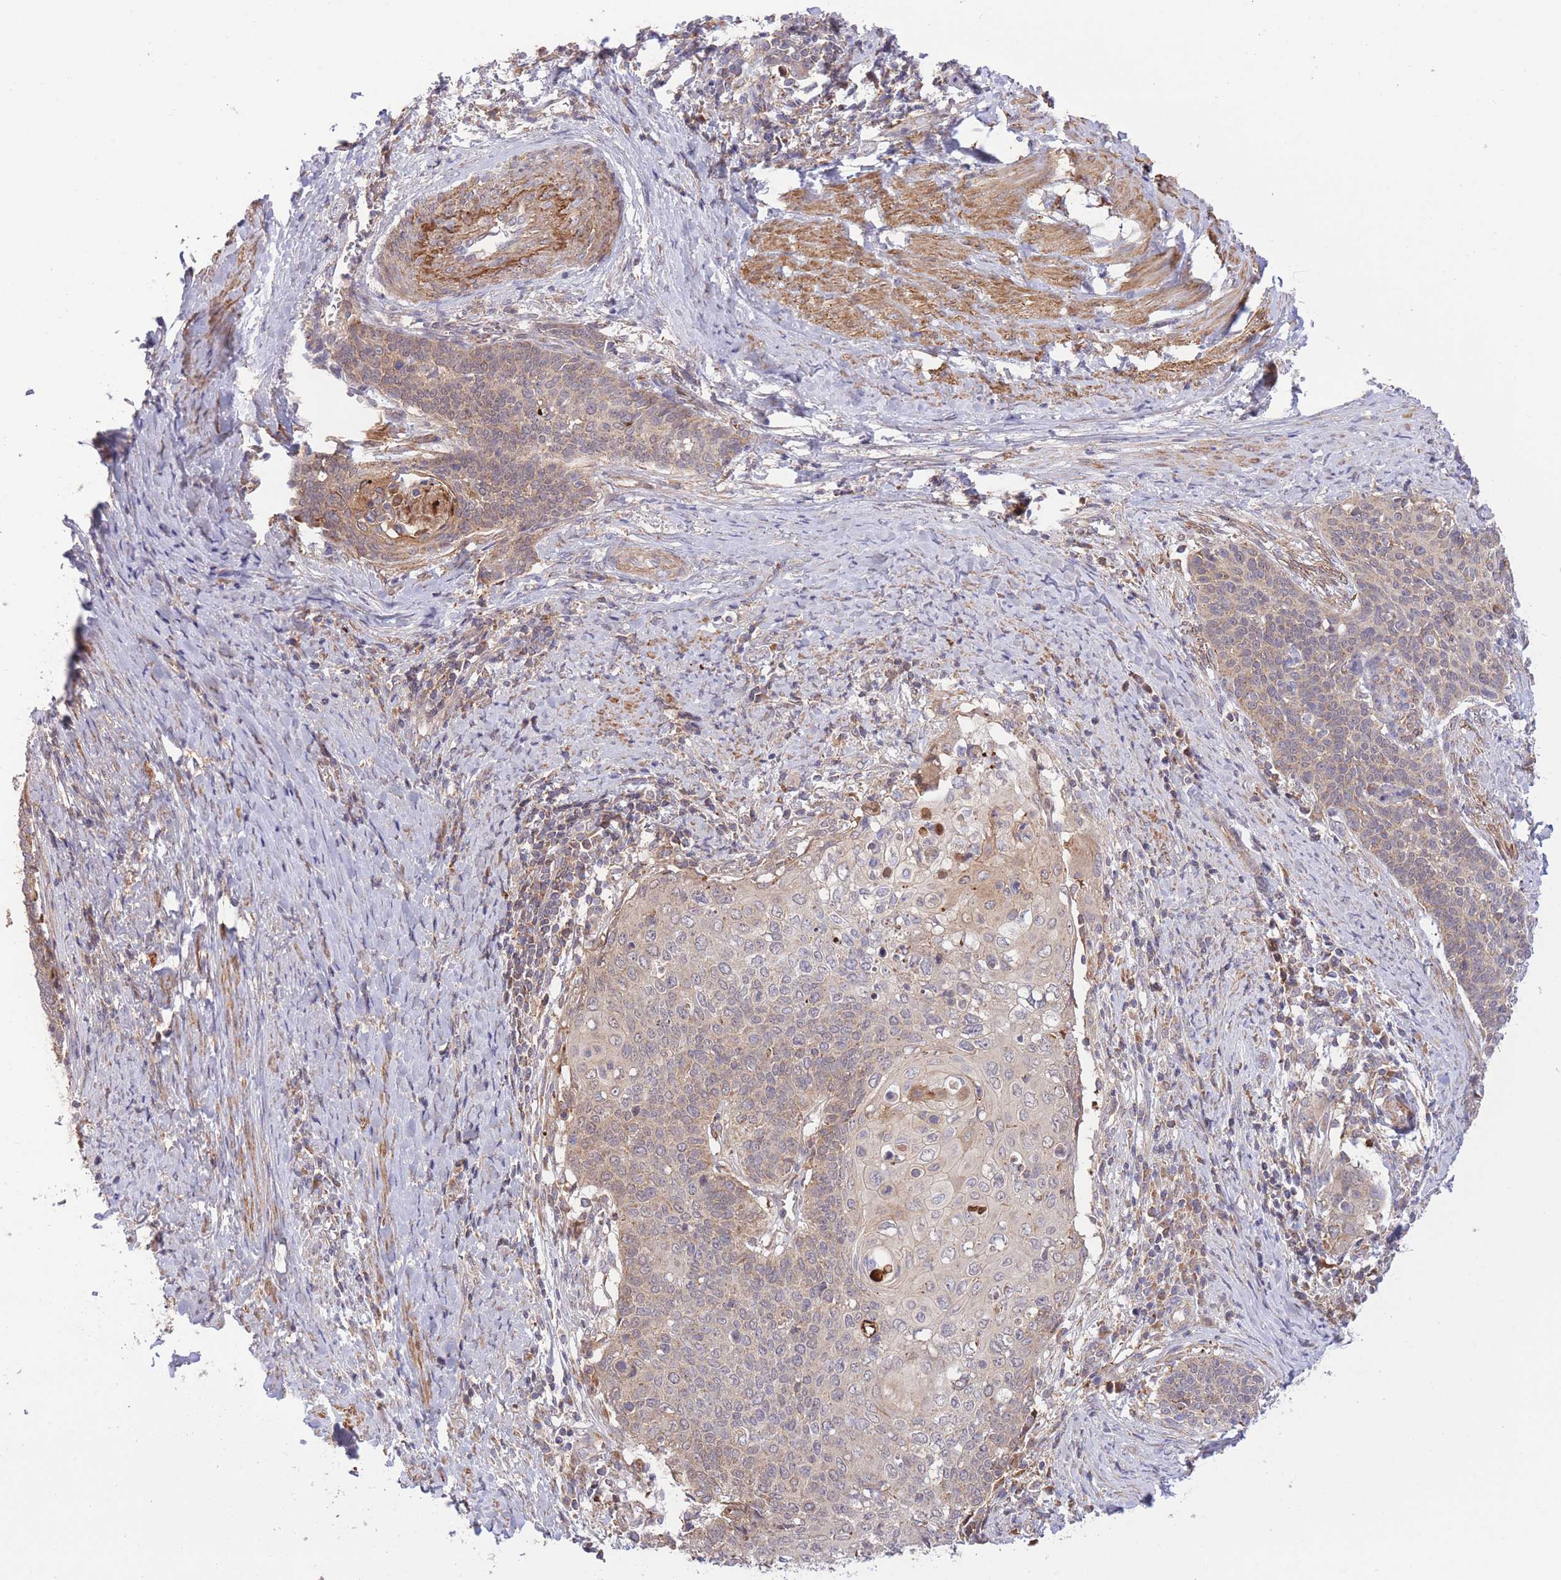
{"staining": {"intensity": "weak", "quantity": "25%-75%", "location": "cytoplasmic/membranous"}, "tissue": "cervical cancer", "cell_type": "Tumor cells", "image_type": "cancer", "snomed": [{"axis": "morphology", "description": "Squamous cell carcinoma, NOS"}, {"axis": "topography", "description": "Cervix"}], "caption": "Tumor cells display low levels of weak cytoplasmic/membranous expression in about 25%-75% of cells in squamous cell carcinoma (cervical).", "gene": "ATP13A2", "patient": {"sex": "female", "age": 39}}